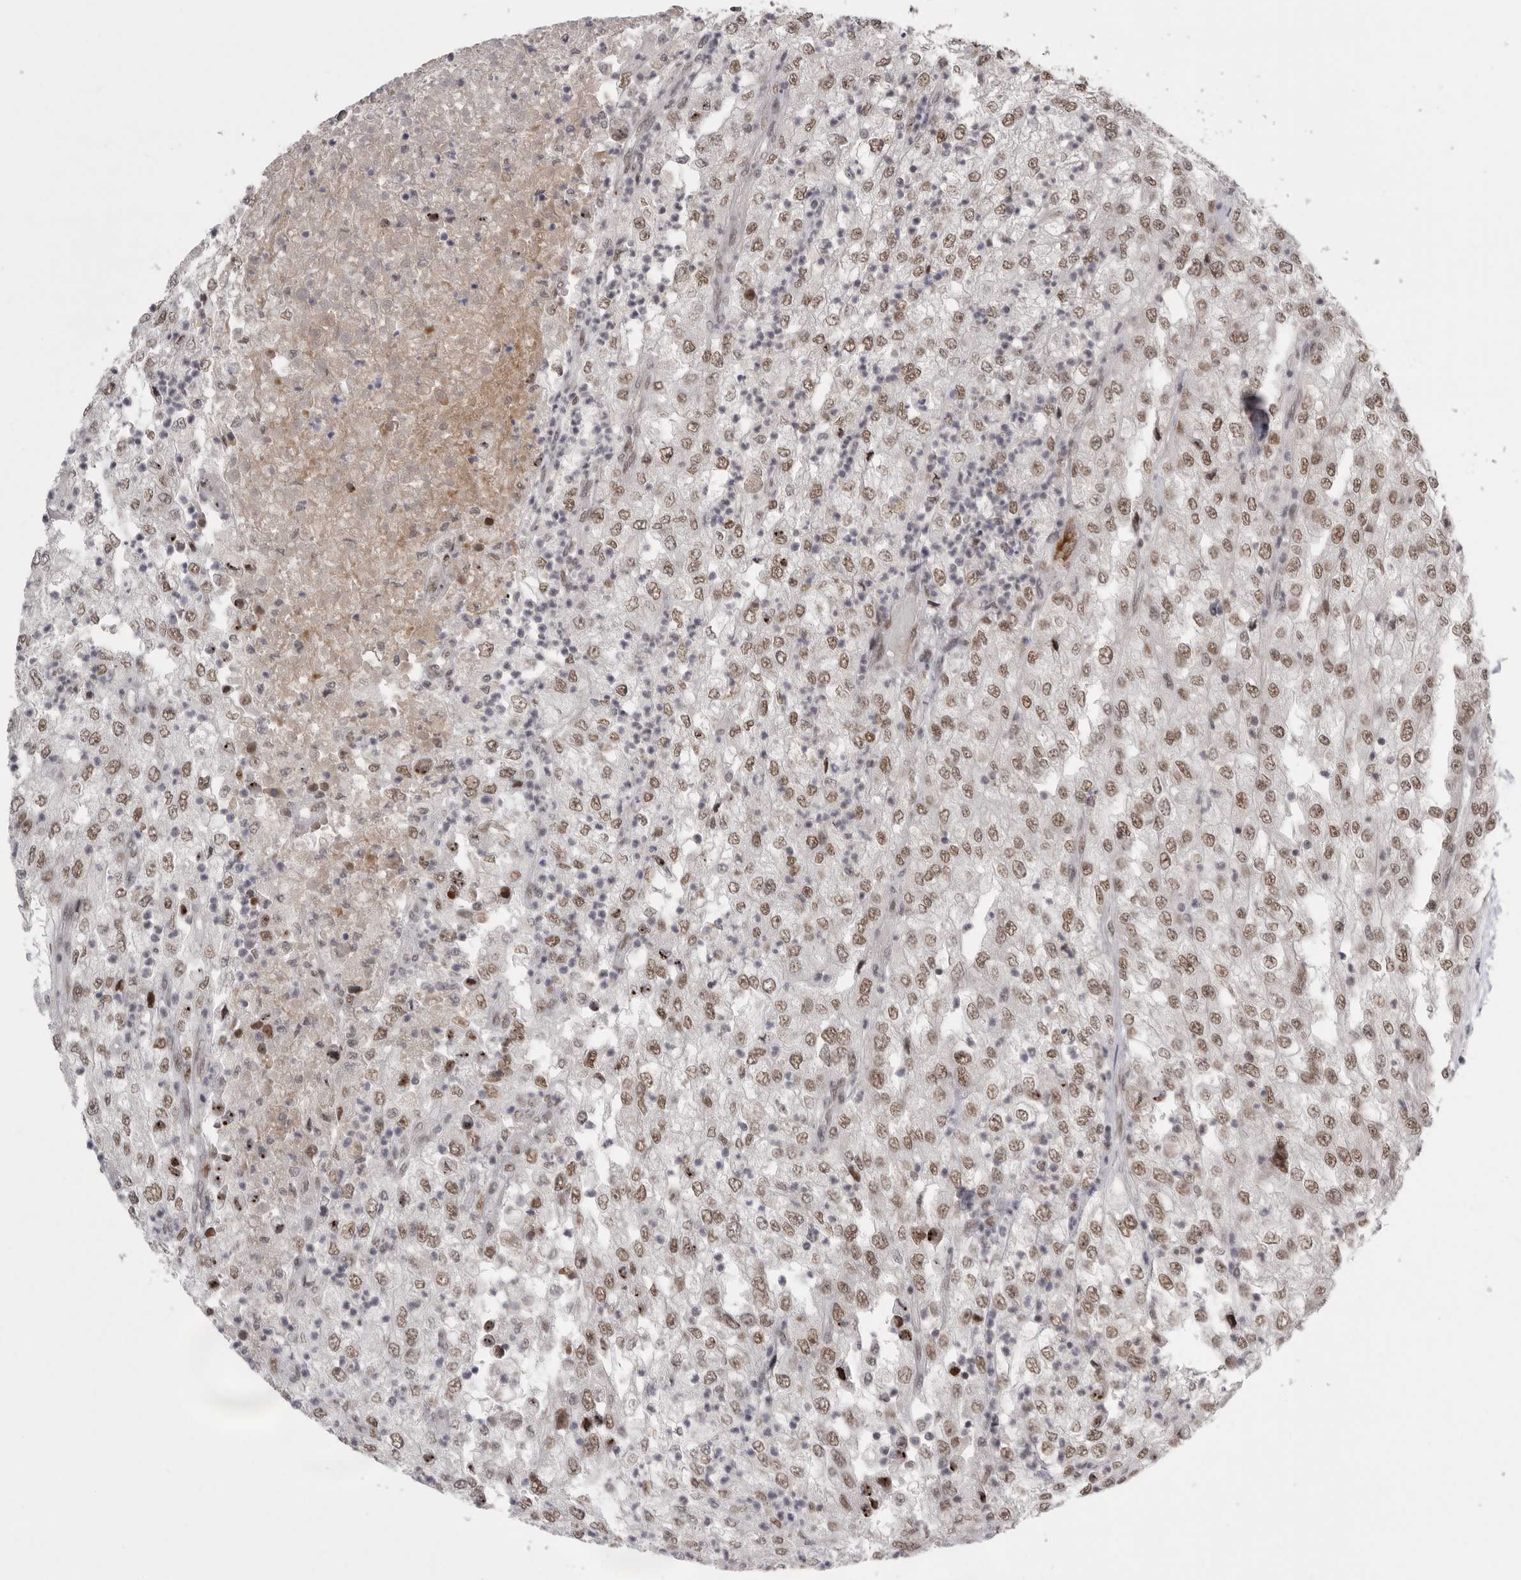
{"staining": {"intensity": "moderate", "quantity": ">75%", "location": "nuclear"}, "tissue": "renal cancer", "cell_type": "Tumor cells", "image_type": "cancer", "snomed": [{"axis": "morphology", "description": "Adenocarcinoma, NOS"}, {"axis": "topography", "description": "Kidney"}], "caption": "Protein staining displays moderate nuclear positivity in about >75% of tumor cells in renal cancer (adenocarcinoma).", "gene": "POU5F1", "patient": {"sex": "female", "age": 54}}